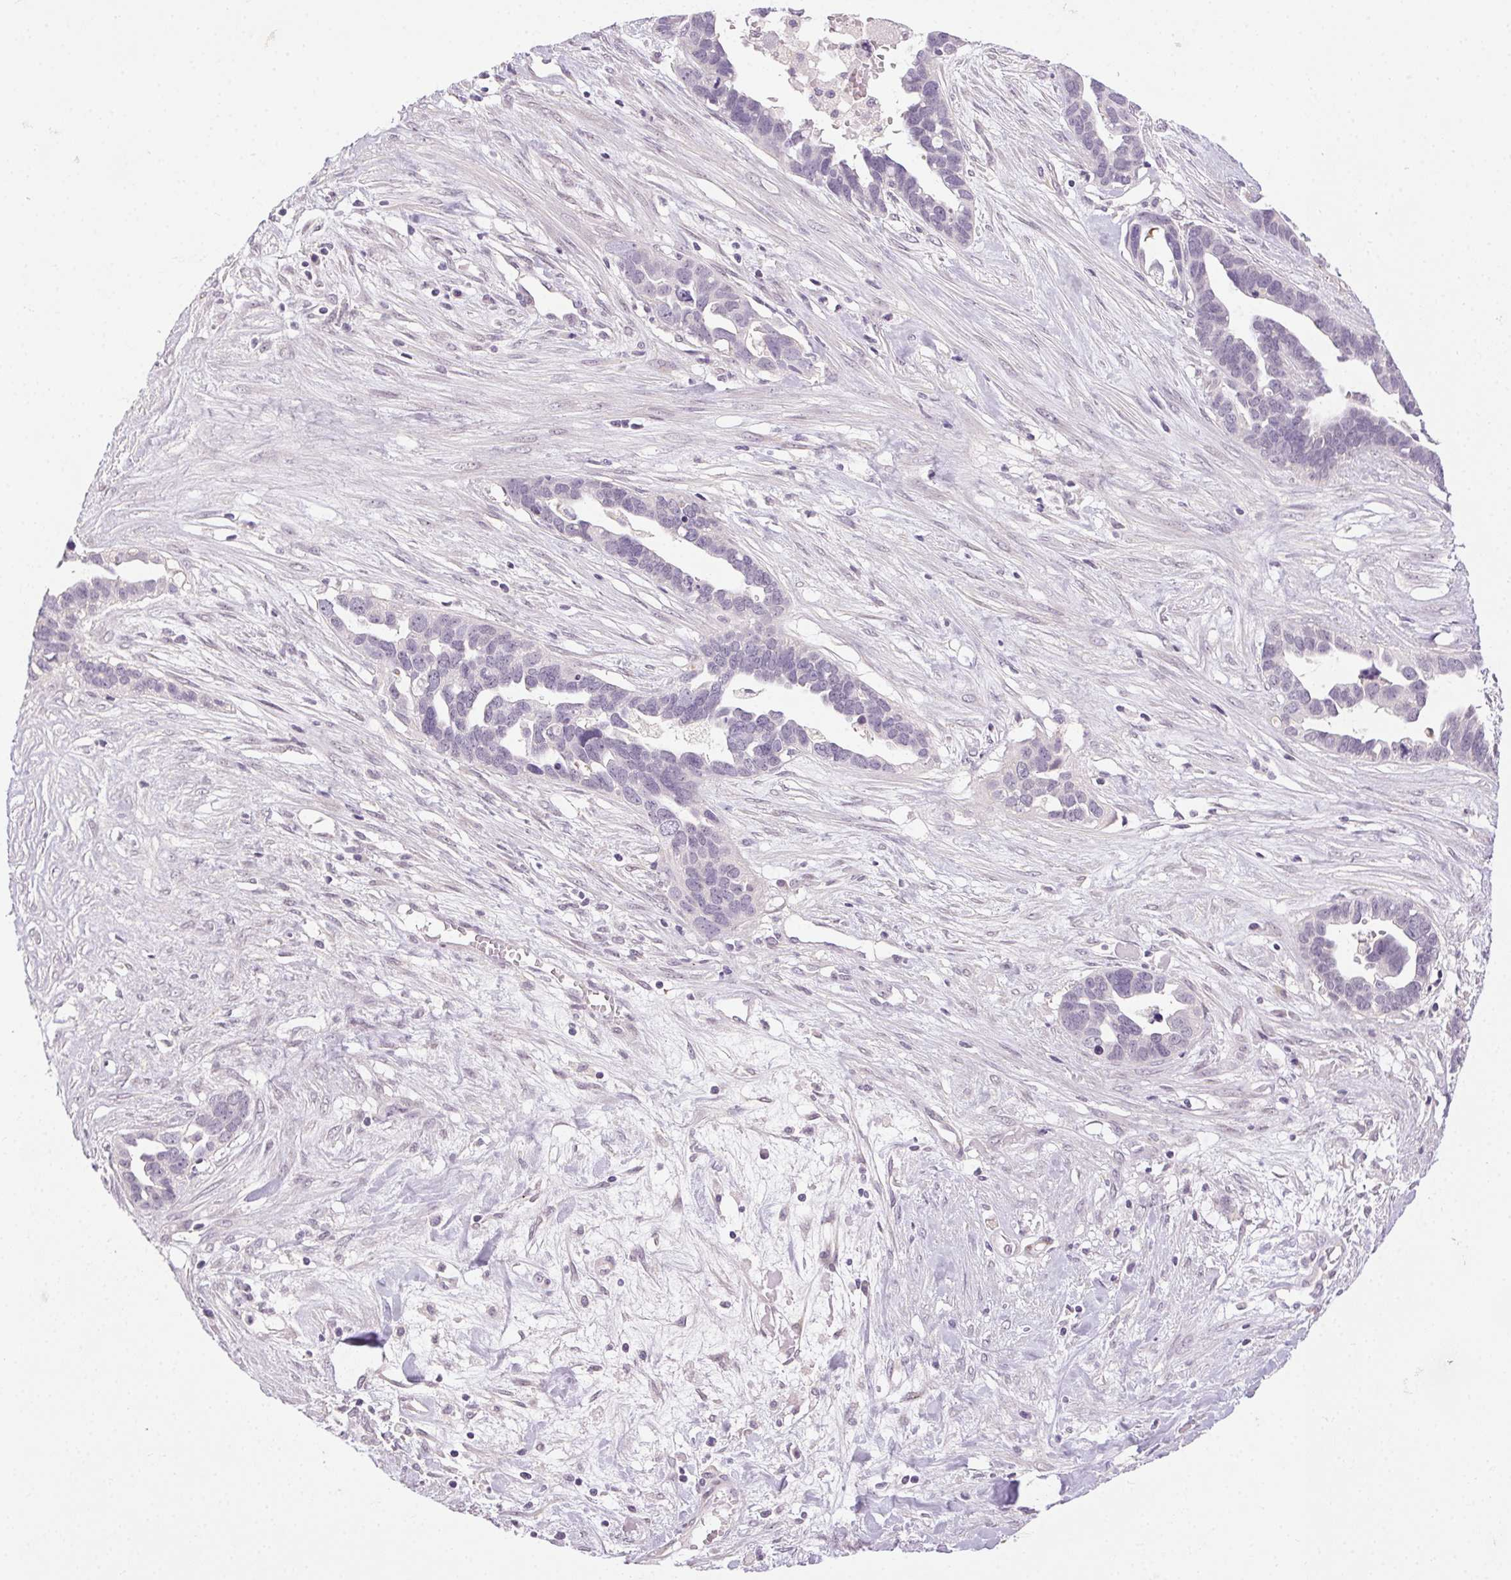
{"staining": {"intensity": "negative", "quantity": "none", "location": "none"}, "tissue": "ovarian cancer", "cell_type": "Tumor cells", "image_type": "cancer", "snomed": [{"axis": "morphology", "description": "Cystadenocarcinoma, serous, NOS"}, {"axis": "topography", "description": "Ovary"}], "caption": "This is an IHC micrograph of human ovarian cancer (serous cystadenocarcinoma). There is no staining in tumor cells.", "gene": "FAM168A", "patient": {"sex": "female", "age": 54}}